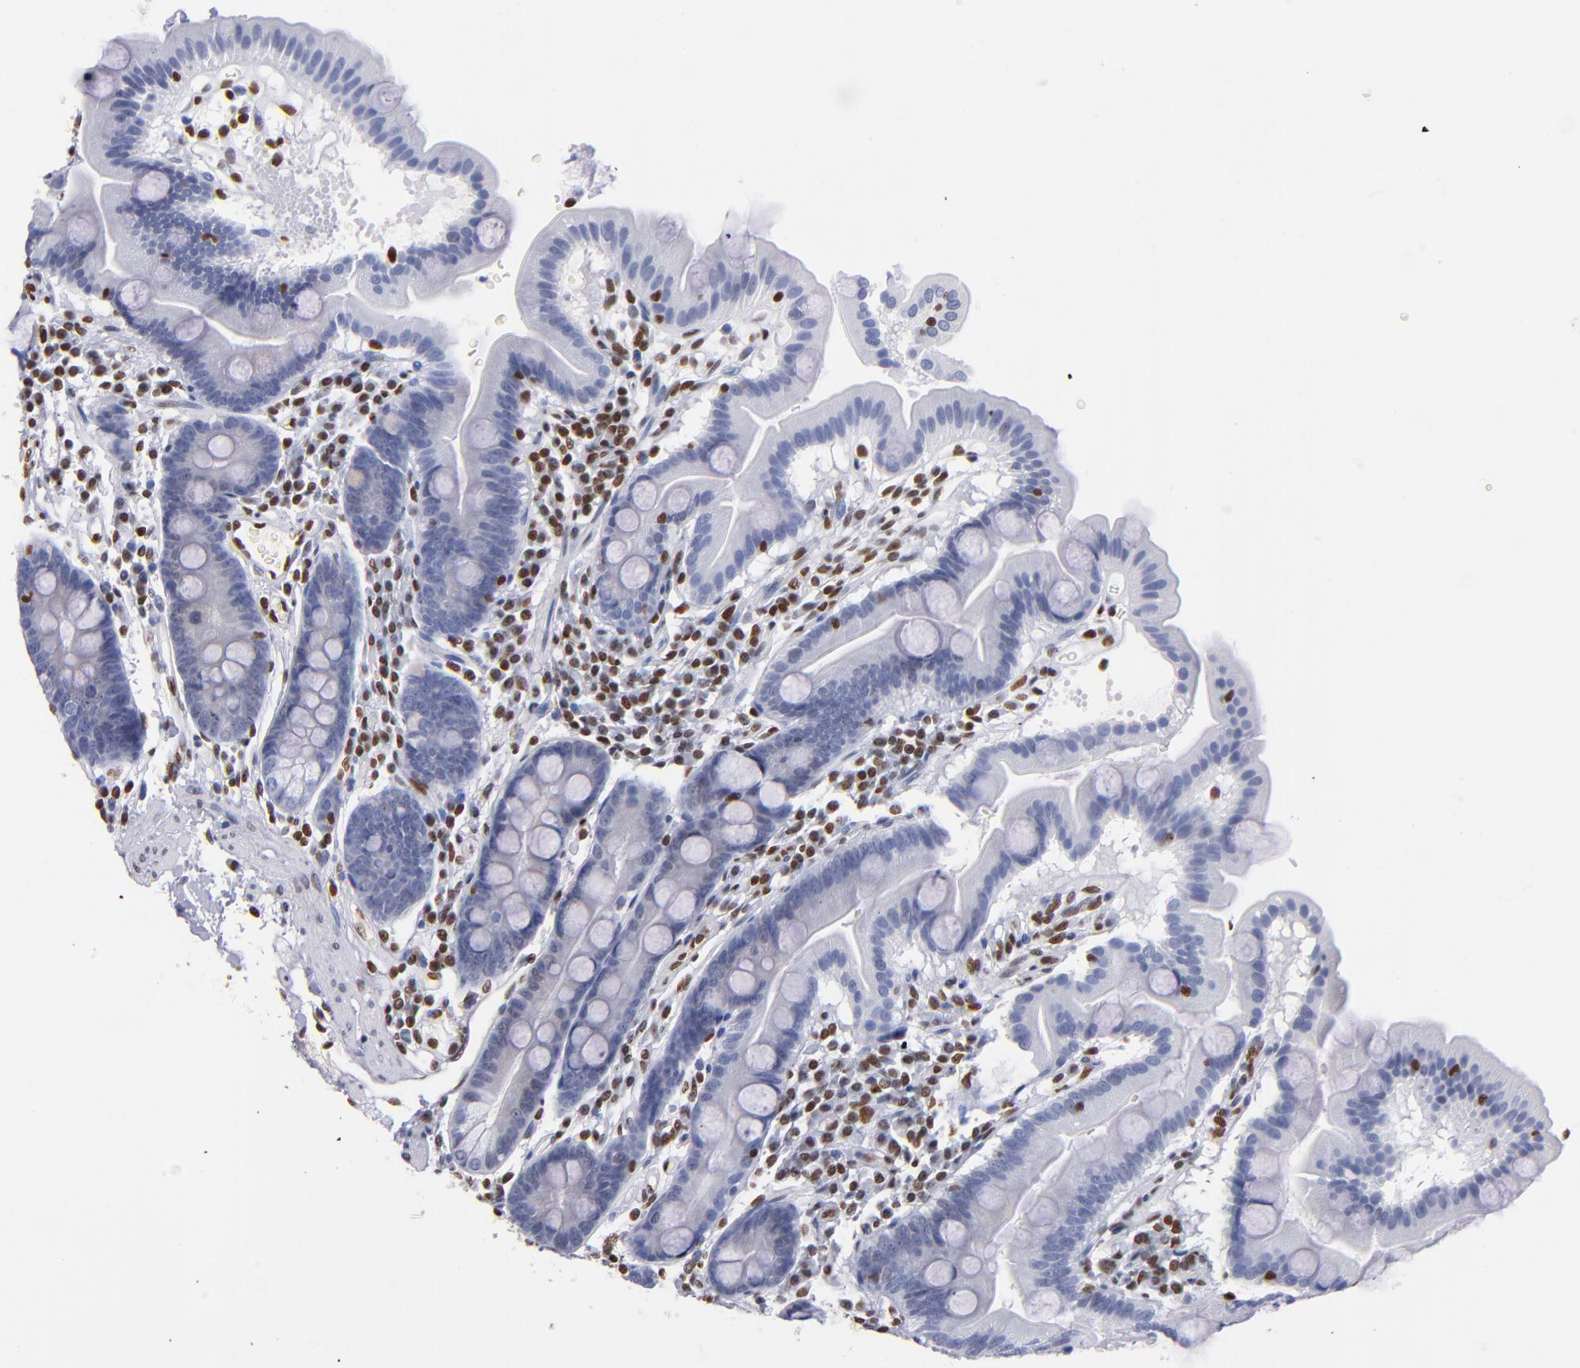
{"staining": {"intensity": "negative", "quantity": "none", "location": "none"}, "tissue": "duodenum", "cell_type": "Glandular cells", "image_type": "normal", "snomed": [{"axis": "morphology", "description": "Normal tissue, NOS"}, {"axis": "topography", "description": "Duodenum"}], "caption": "IHC image of unremarkable duodenum: duodenum stained with DAB demonstrates no significant protein positivity in glandular cells. (Brightfield microscopy of DAB IHC at high magnification).", "gene": "IFI16", "patient": {"sex": "male", "age": 50}}